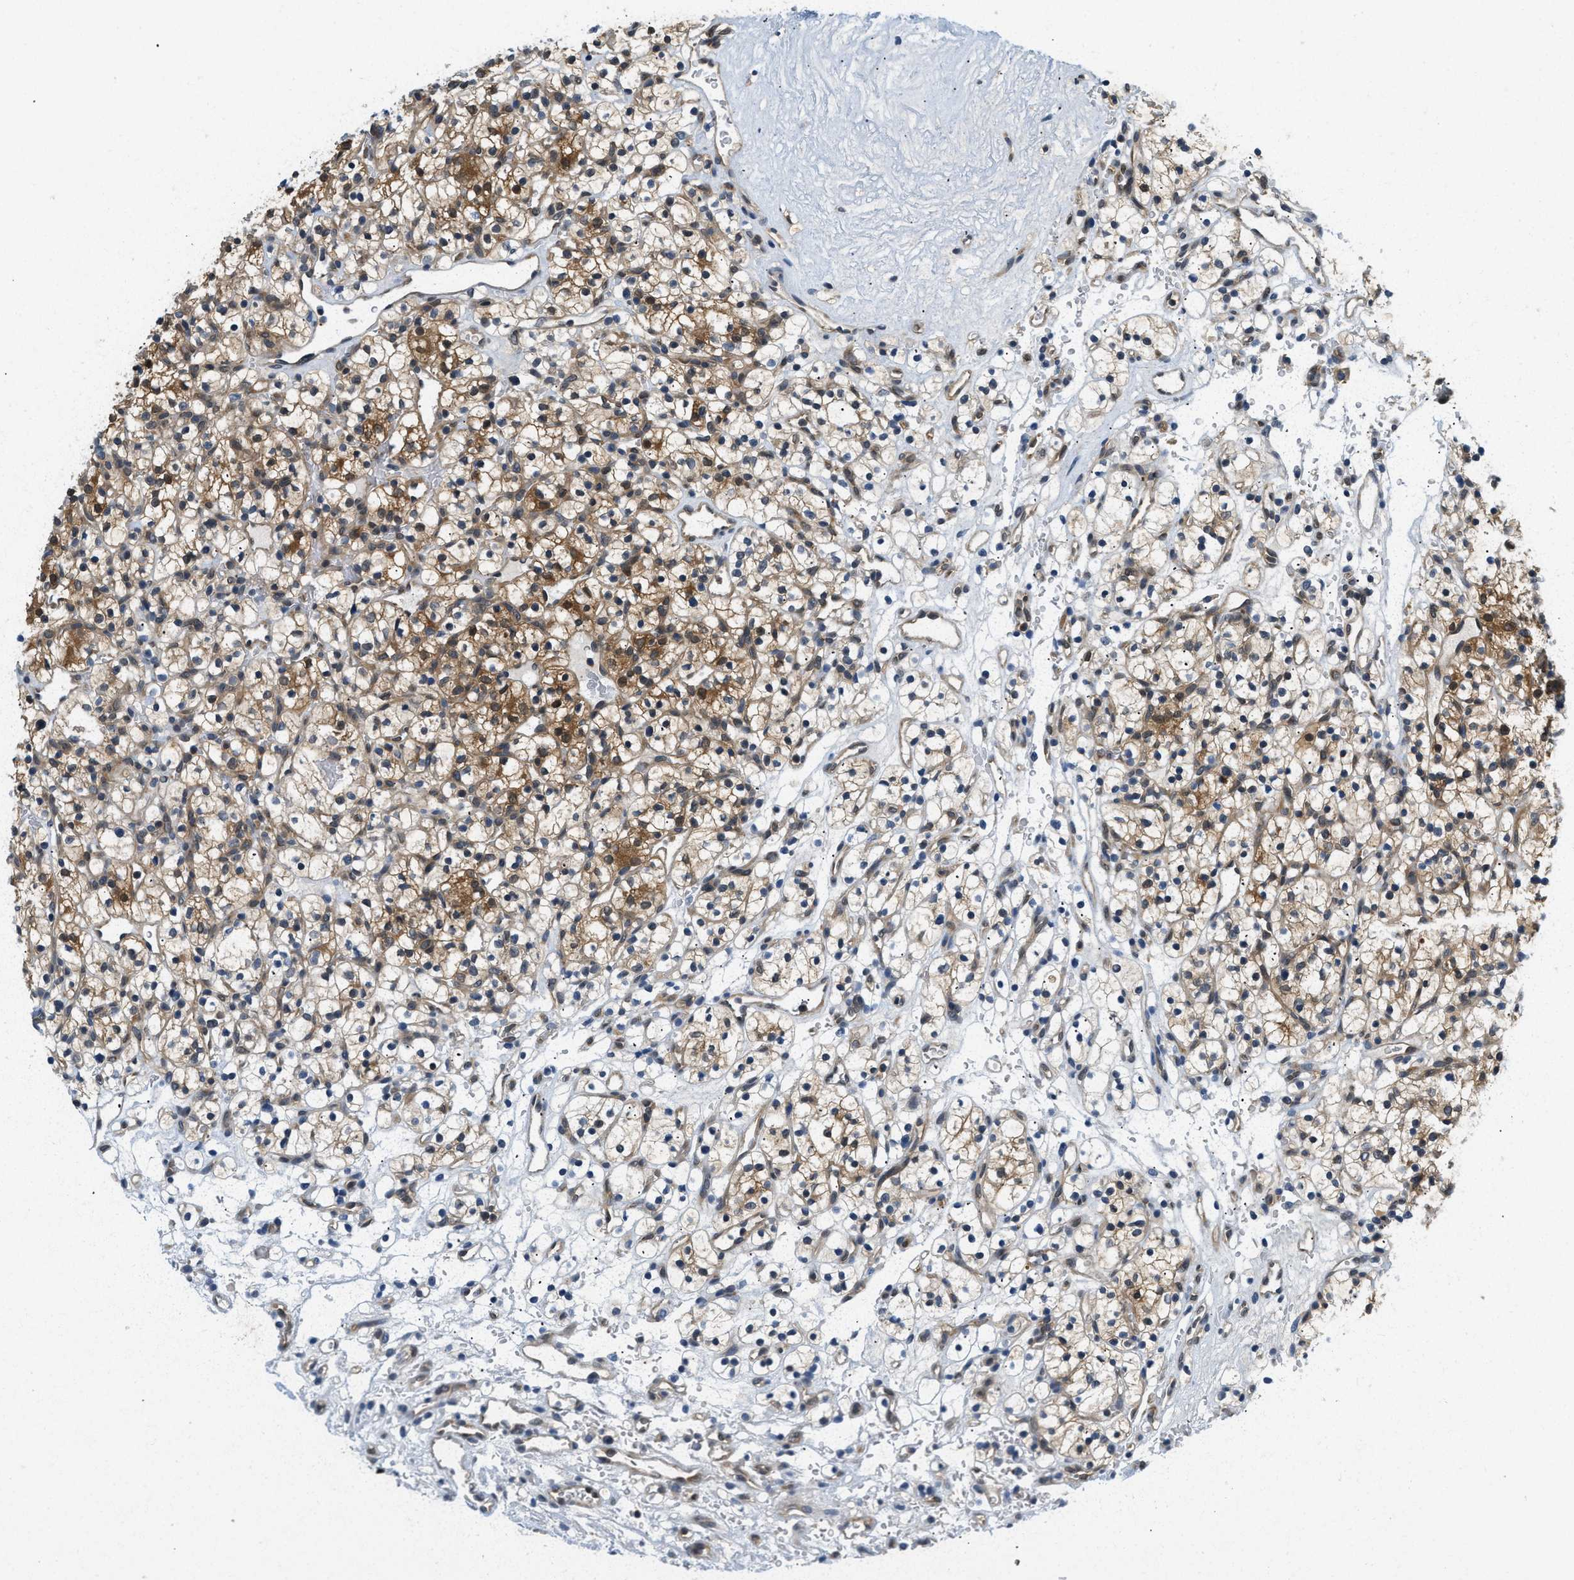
{"staining": {"intensity": "moderate", "quantity": ">75%", "location": "cytoplasmic/membranous"}, "tissue": "renal cancer", "cell_type": "Tumor cells", "image_type": "cancer", "snomed": [{"axis": "morphology", "description": "Adenocarcinoma, NOS"}, {"axis": "topography", "description": "Kidney"}], "caption": "Protein analysis of renal cancer (adenocarcinoma) tissue demonstrates moderate cytoplasmic/membranous expression in about >75% of tumor cells.", "gene": "EIF4EBP2", "patient": {"sex": "female", "age": 57}}